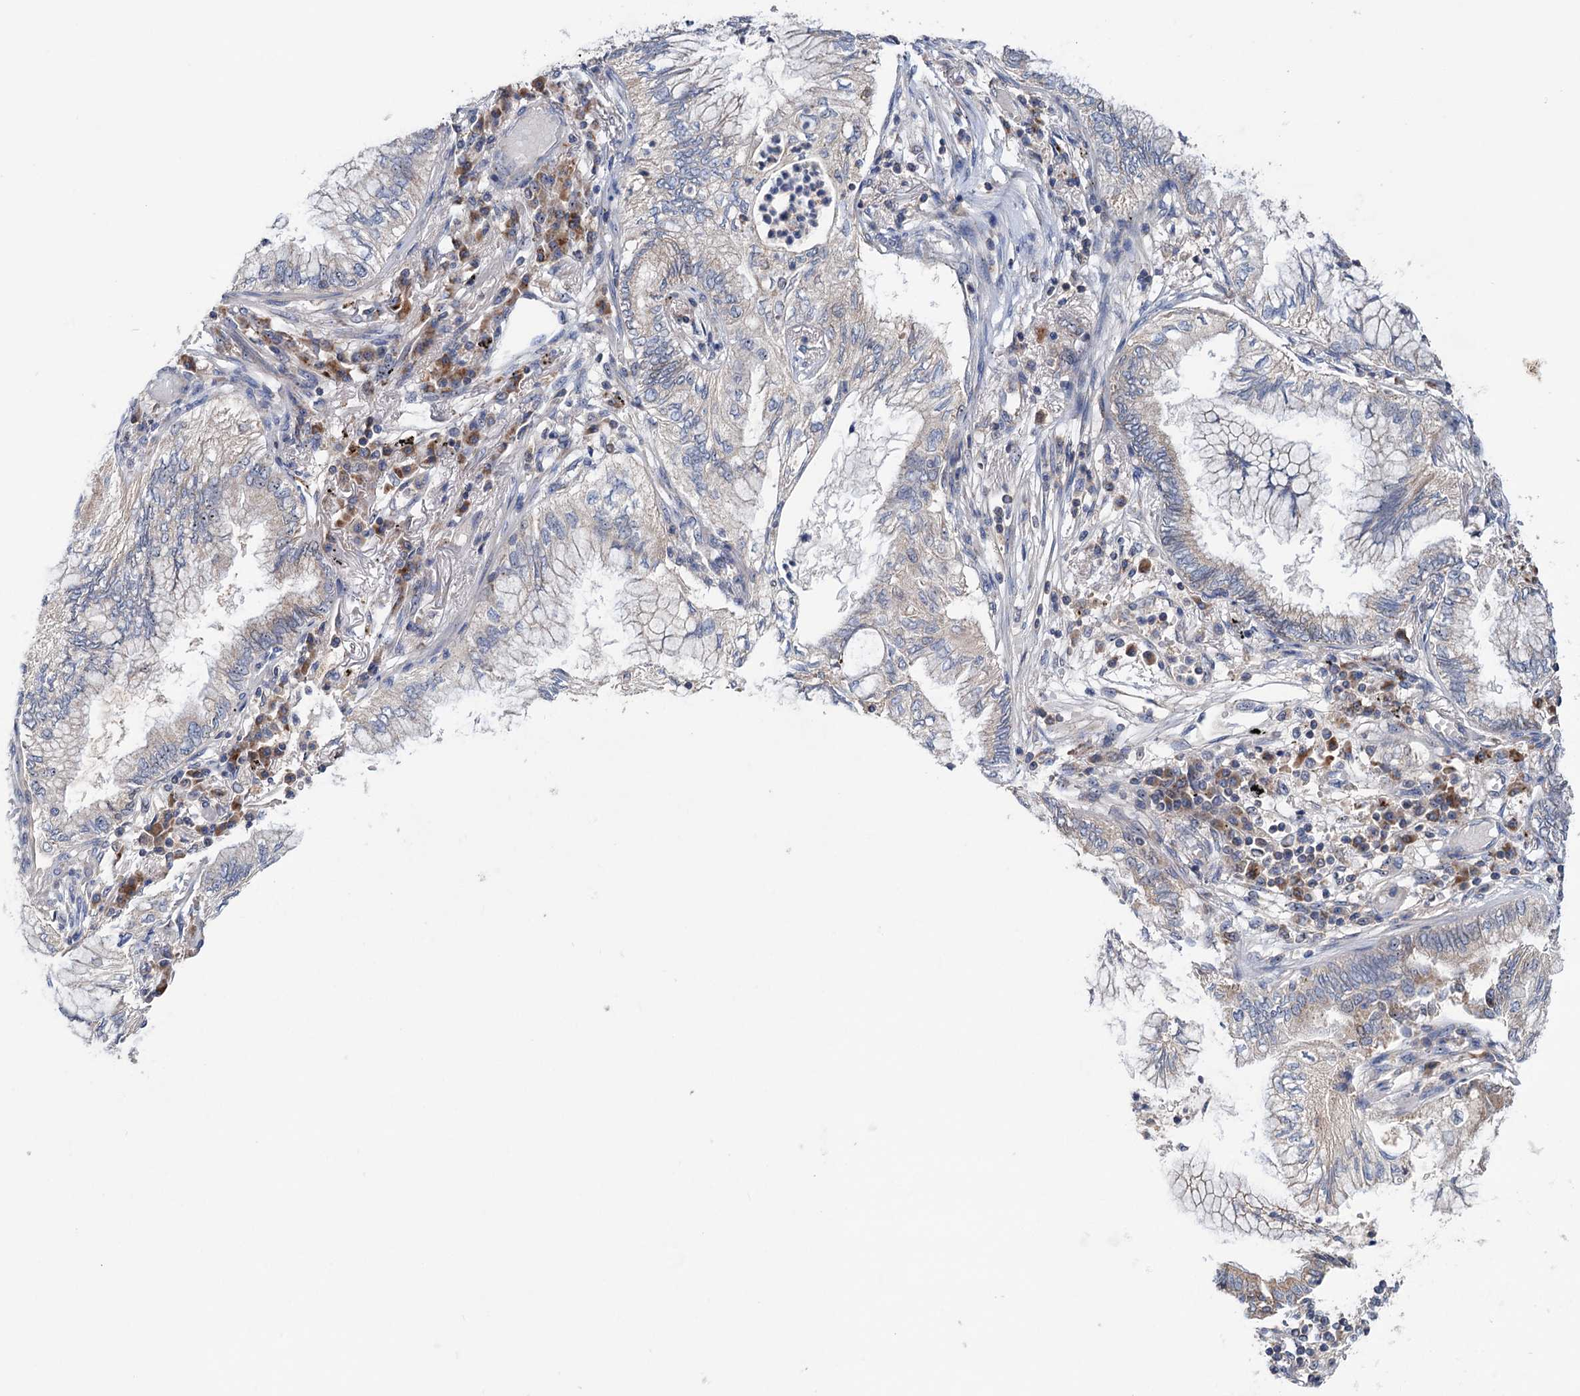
{"staining": {"intensity": "weak", "quantity": "<25%", "location": "cytoplasmic/membranous"}, "tissue": "lung cancer", "cell_type": "Tumor cells", "image_type": "cancer", "snomed": [{"axis": "morphology", "description": "Adenocarcinoma, NOS"}, {"axis": "topography", "description": "Lung"}], "caption": "Tumor cells show no significant positivity in lung cancer.", "gene": "HTR3B", "patient": {"sex": "female", "age": 70}}